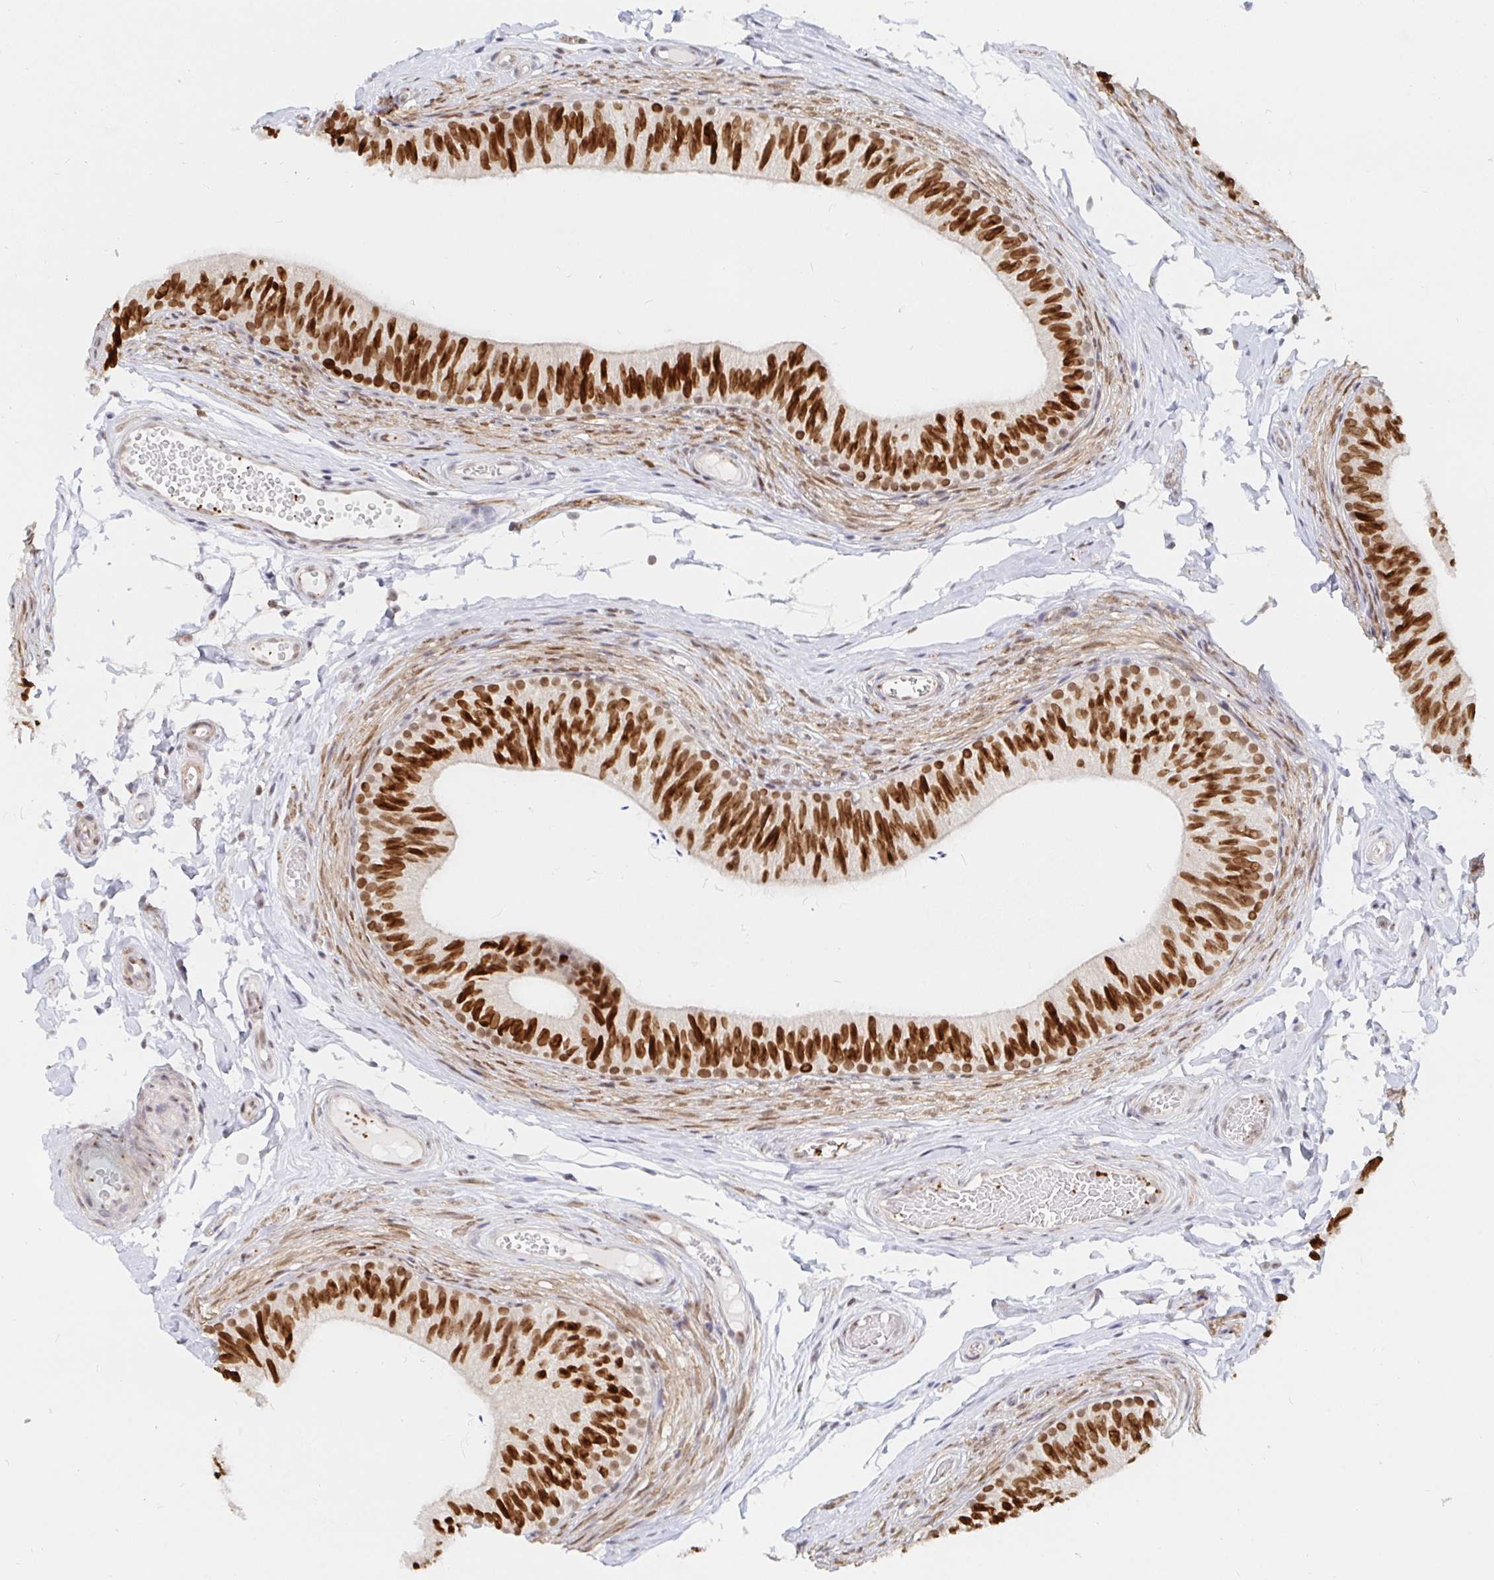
{"staining": {"intensity": "strong", "quantity": ">75%", "location": "nuclear"}, "tissue": "epididymis", "cell_type": "Glandular cells", "image_type": "normal", "snomed": [{"axis": "morphology", "description": "Normal tissue, NOS"}, {"axis": "topography", "description": "Epididymis, spermatic cord, NOS"}, {"axis": "topography", "description": "Epididymis"}, {"axis": "topography", "description": "Peripheral nerve tissue"}], "caption": "Strong nuclear staining is seen in approximately >75% of glandular cells in normal epididymis. Using DAB (brown) and hematoxylin (blue) stains, captured at high magnification using brightfield microscopy.", "gene": "CHD2", "patient": {"sex": "male", "age": 29}}